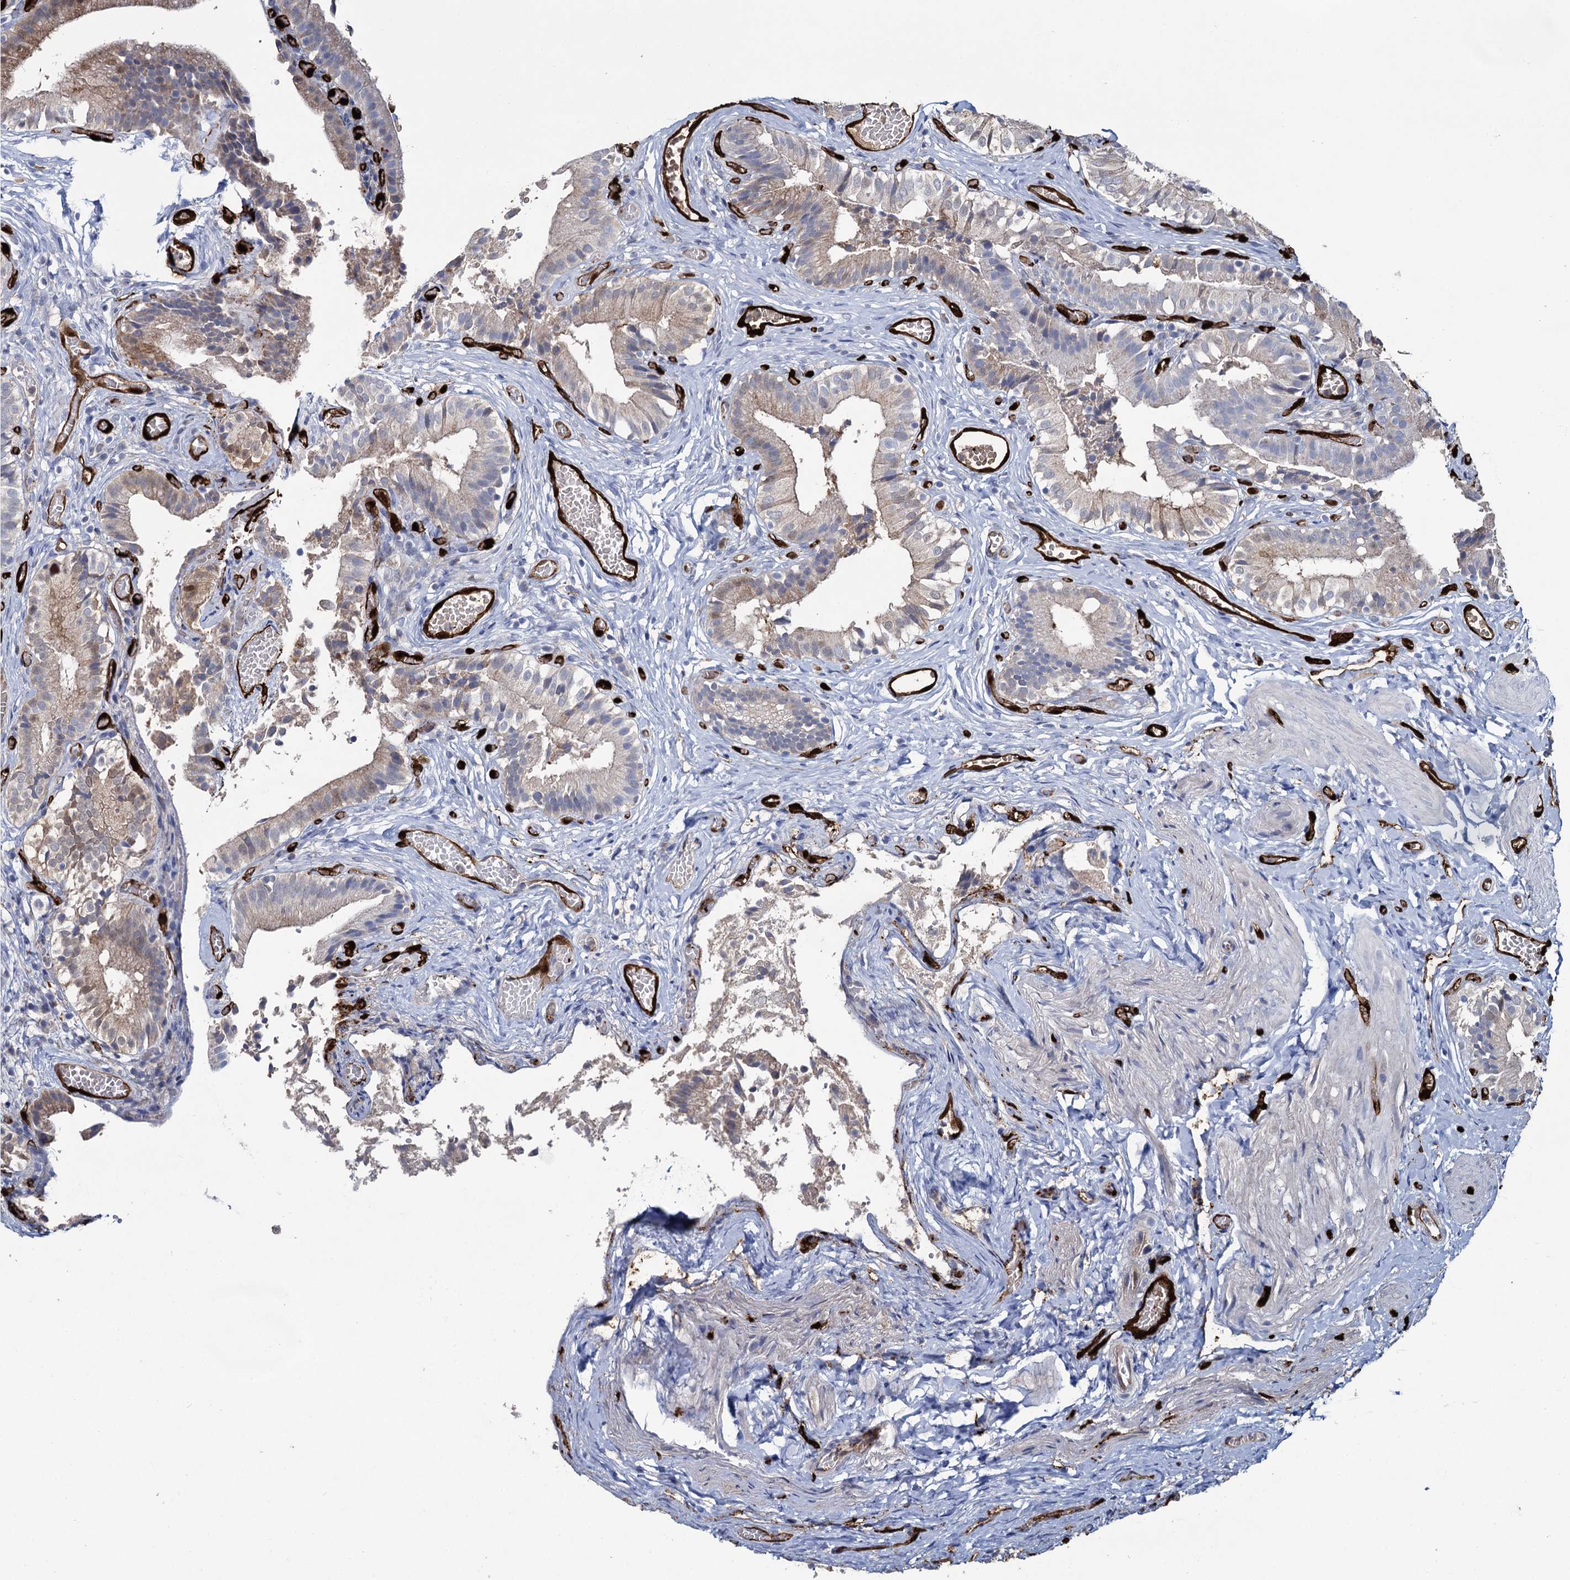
{"staining": {"intensity": "moderate", "quantity": "<25%", "location": "cytoplasmic/membranous"}, "tissue": "gallbladder", "cell_type": "Glandular cells", "image_type": "normal", "snomed": [{"axis": "morphology", "description": "Normal tissue, NOS"}, {"axis": "topography", "description": "Gallbladder"}], "caption": "Protein staining reveals moderate cytoplasmic/membranous staining in approximately <25% of glandular cells in unremarkable gallbladder. The staining was performed using DAB (3,3'-diaminobenzidine), with brown indicating positive protein expression. Nuclei are stained blue with hematoxylin.", "gene": "FABP5", "patient": {"sex": "female", "age": 47}}